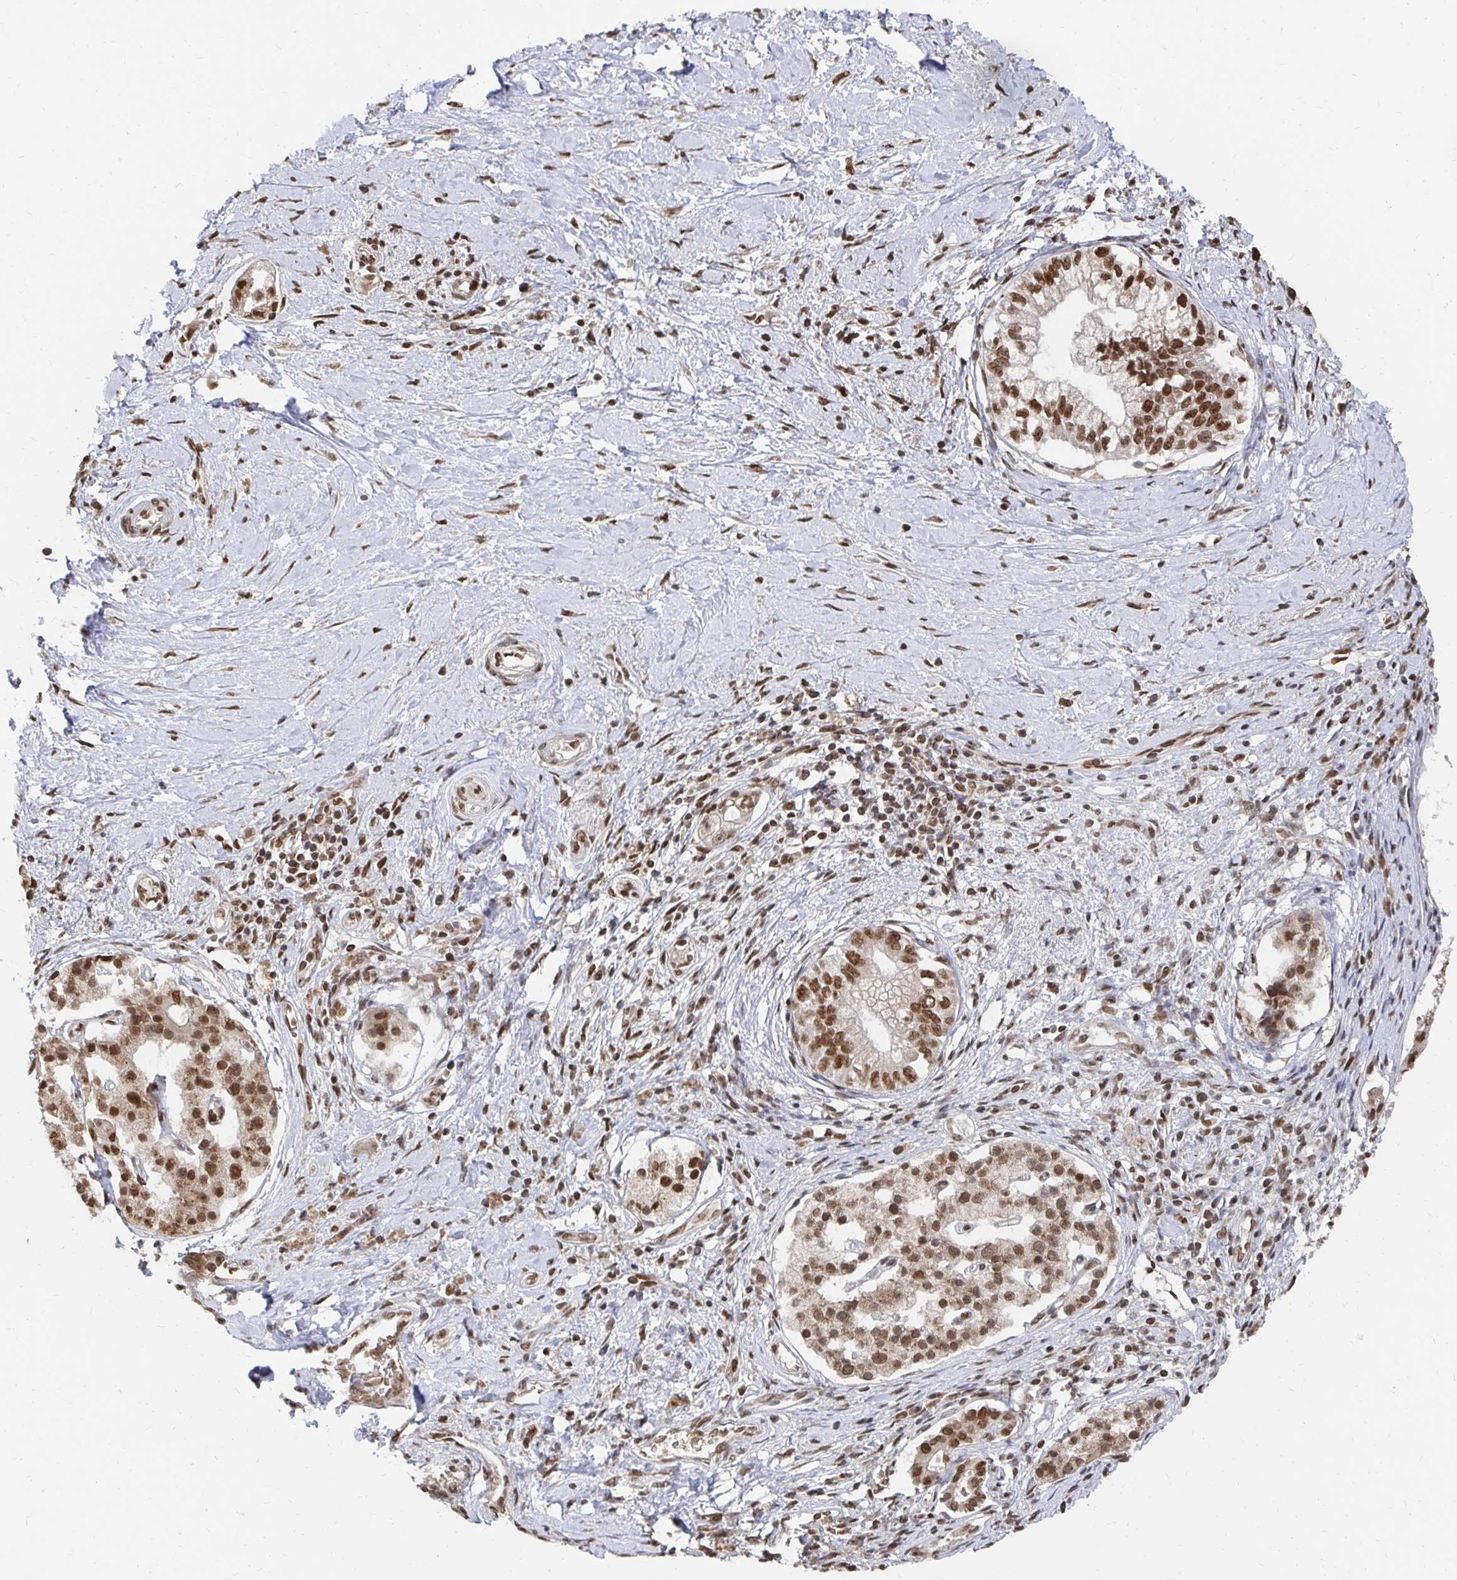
{"staining": {"intensity": "moderate", "quantity": ">75%", "location": "nuclear"}, "tissue": "pancreatic cancer", "cell_type": "Tumor cells", "image_type": "cancer", "snomed": [{"axis": "morphology", "description": "Adenocarcinoma, NOS"}, {"axis": "topography", "description": "Pancreas"}], "caption": "Tumor cells show moderate nuclear positivity in about >75% of cells in pancreatic adenocarcinoma.", "gene": "GTF3C6", "patient": {"sex": "male", "age": 70}}